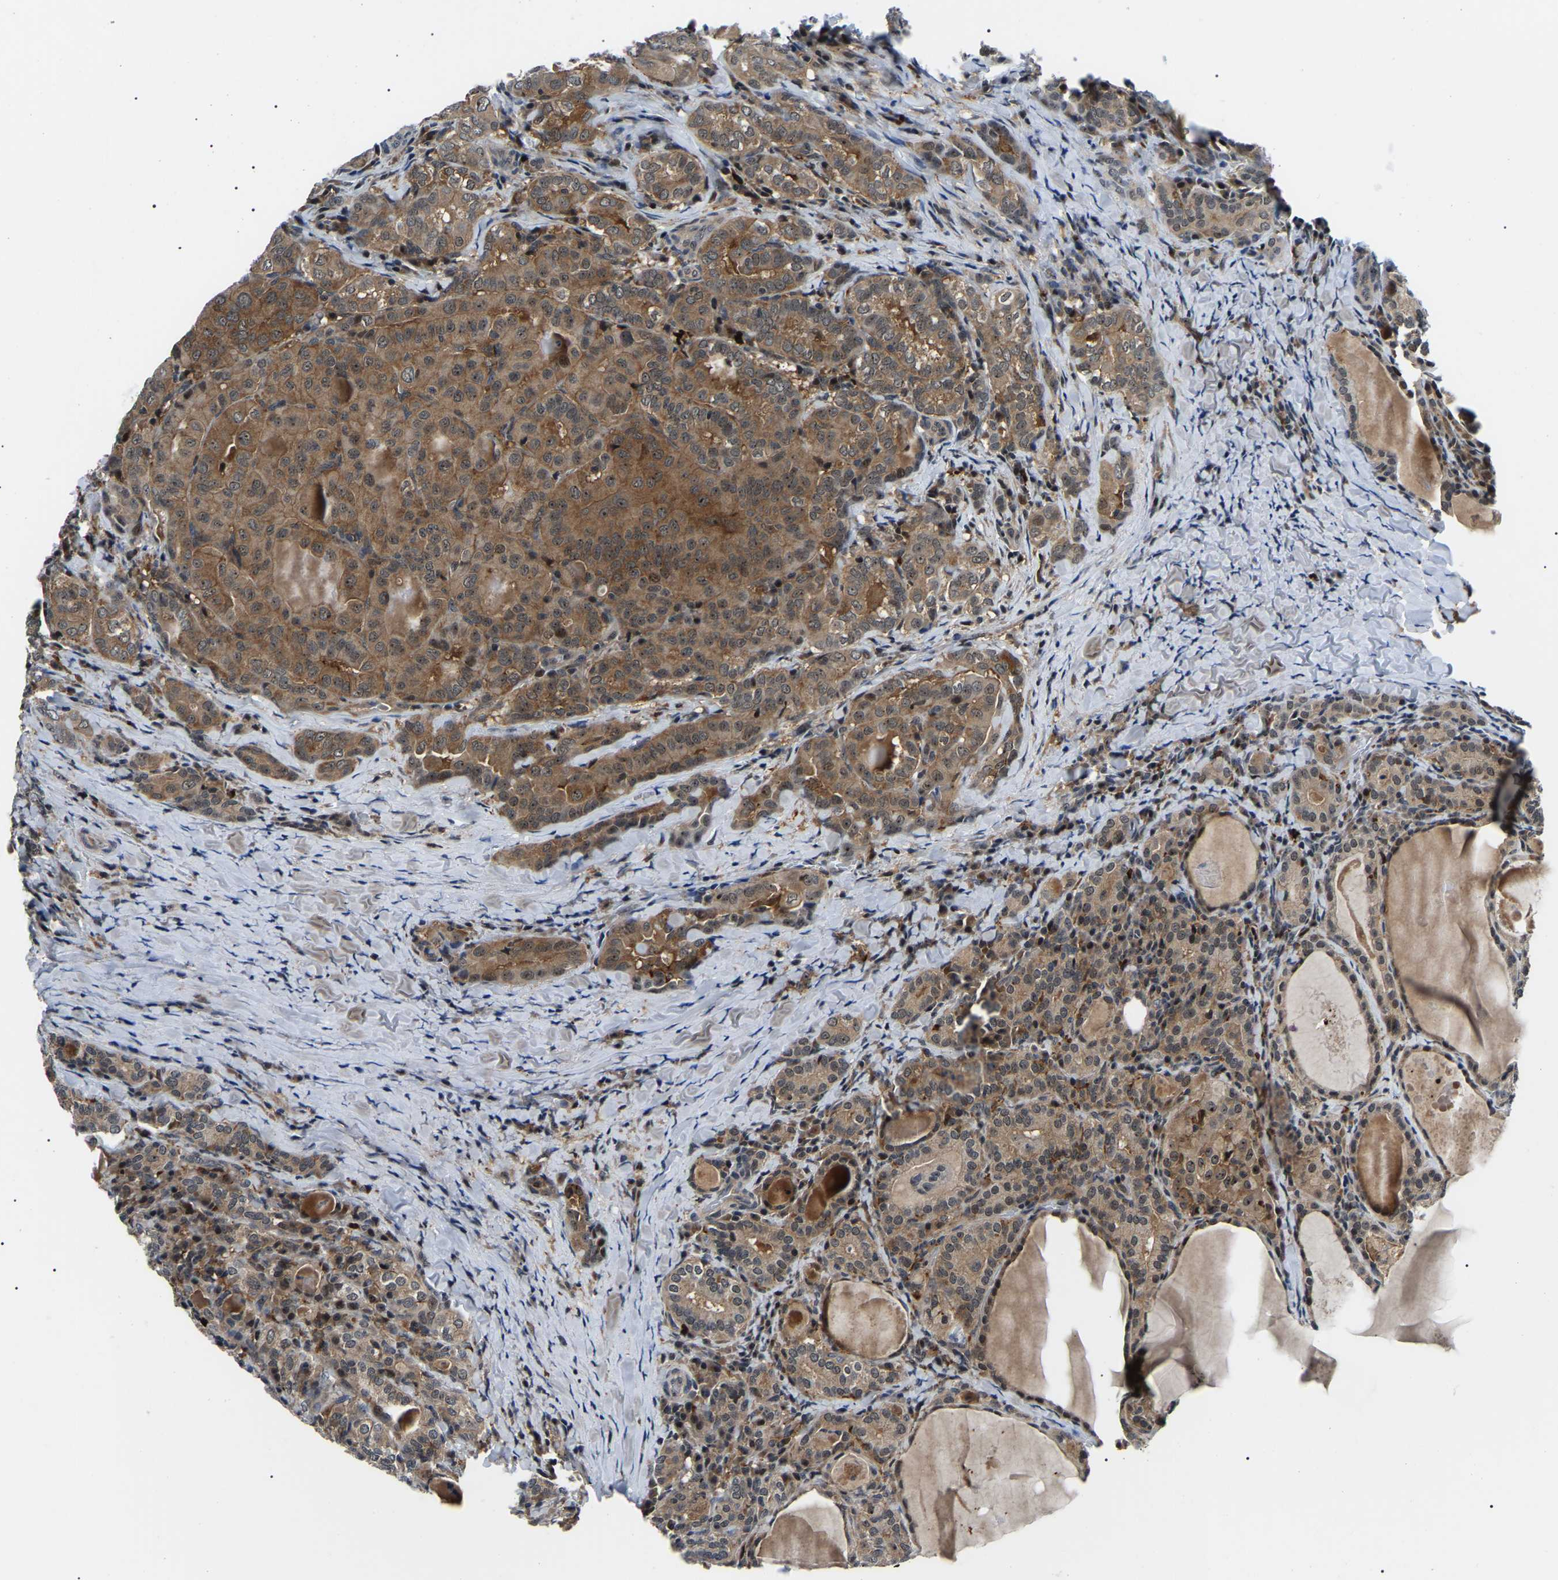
{"staining": {"intensity": "moderate", "quantity": ">75%", "location": "cytoplasmic/membranous,nuclear"}, "tissue": "thyroid cancer", "cell_type": "Tumor cells", "image_type": "cancer", "snomed": [{"axis": "morphology", "description": "Papillary adenocarcinoma, NOS"}, {"axis": "topography", "description": "Thyroid gland"}], "caption": "Brown immunohistochemical staining in human thyroid cancer demonstrates moderate cytoplasmic/membranous and nuclear positivity in about >75% of tumor cells.", "gene": "RRP1B", "patient": {"sex": "female", "age": 42}}